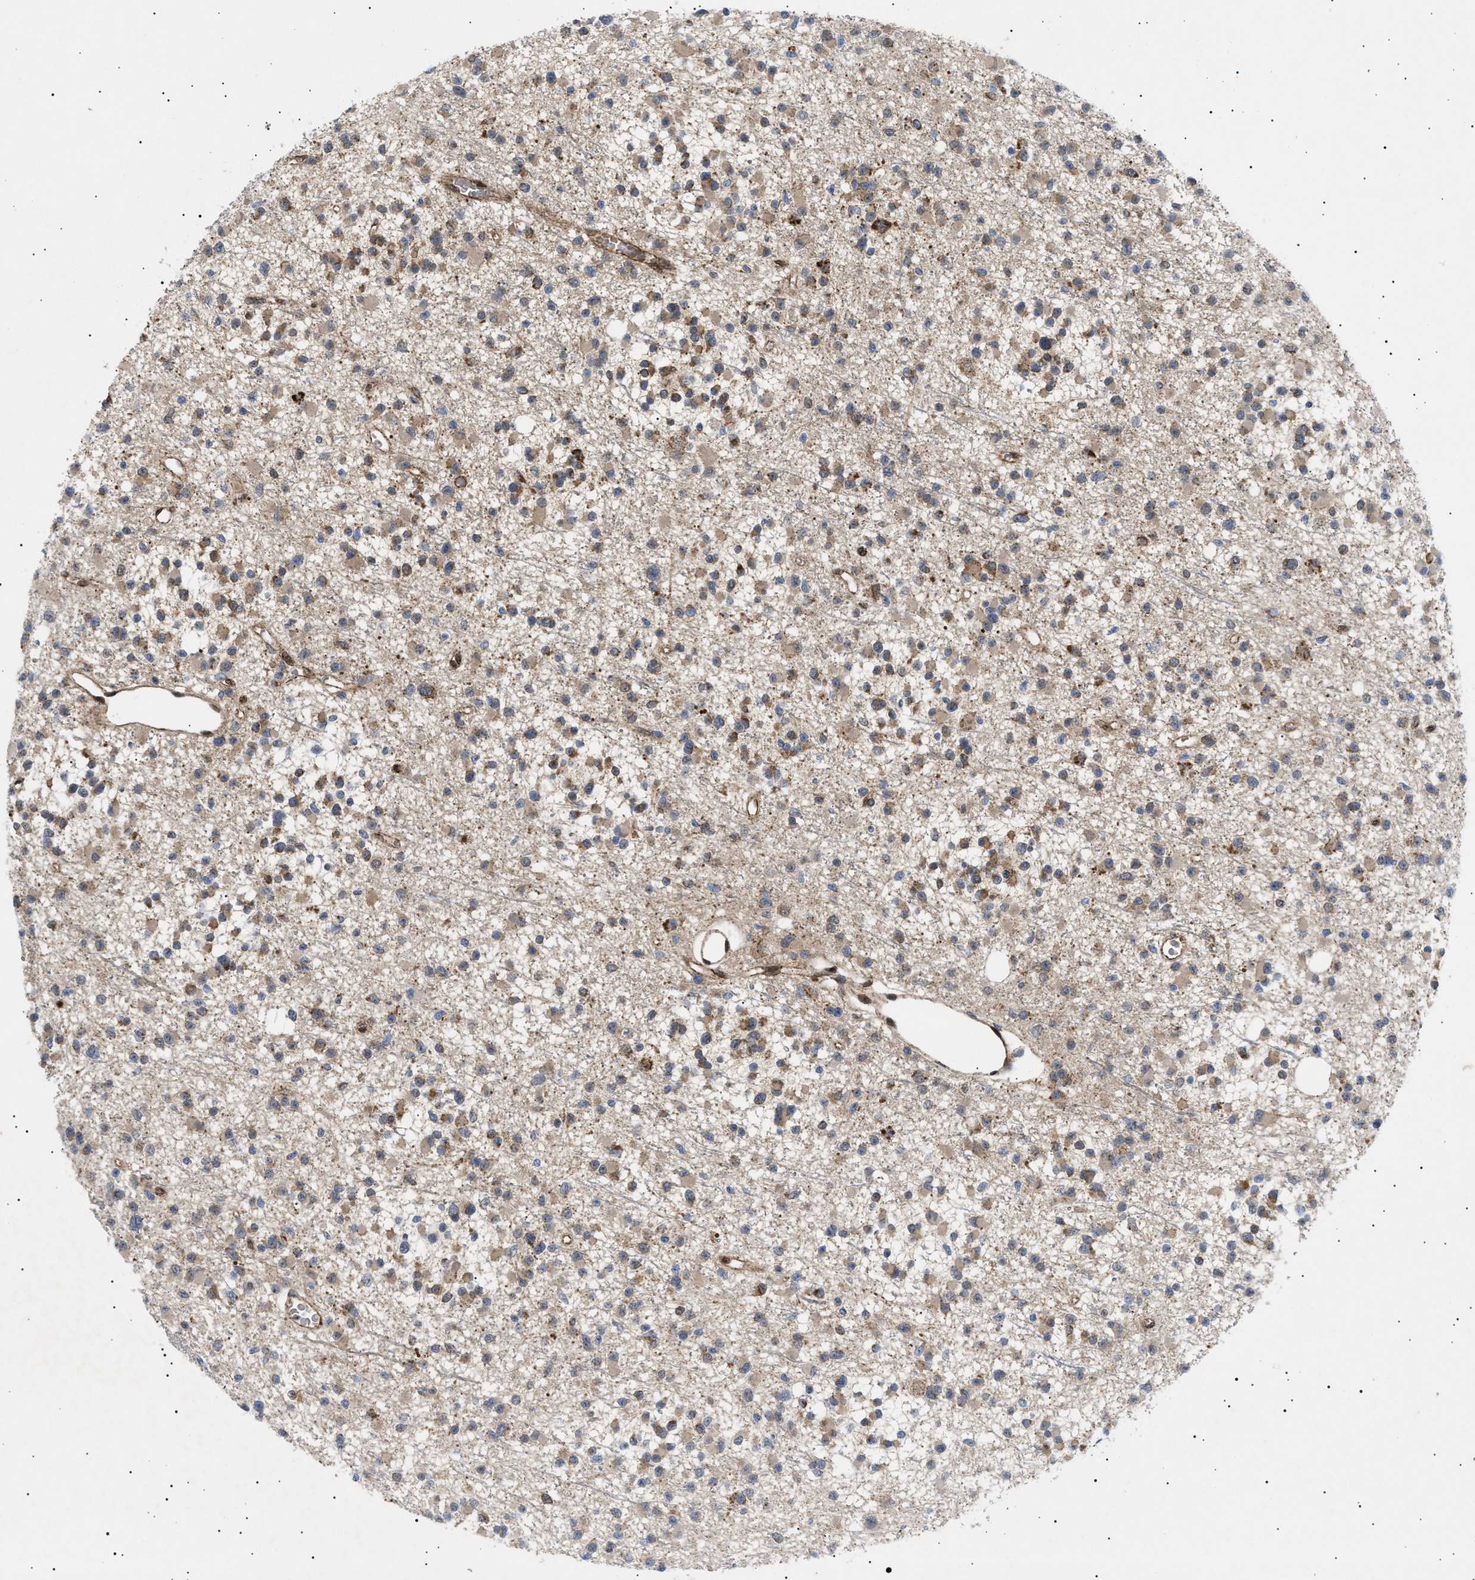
{"staining": {"intensity": "moderate", "quantity": "25%-75%", "location": "cytoplasmic/membranous"}, "tissue": "glioma", "cell_type": "Tumor cells", "image_type": "cancer", "snomed": [{"axis": "morphology", "description": "Glioma, malignant, Low grade"}, {"axis": "topography", "description": "Brain"}], "caption": "Tumor cells display medium levels of moderate cytoplasmic/membranous positivity in about 25%-75% of cells in malignant glioma (low-grade).", "gene": "SIRT5", "patient": {"sex": "female", "age": 22}}